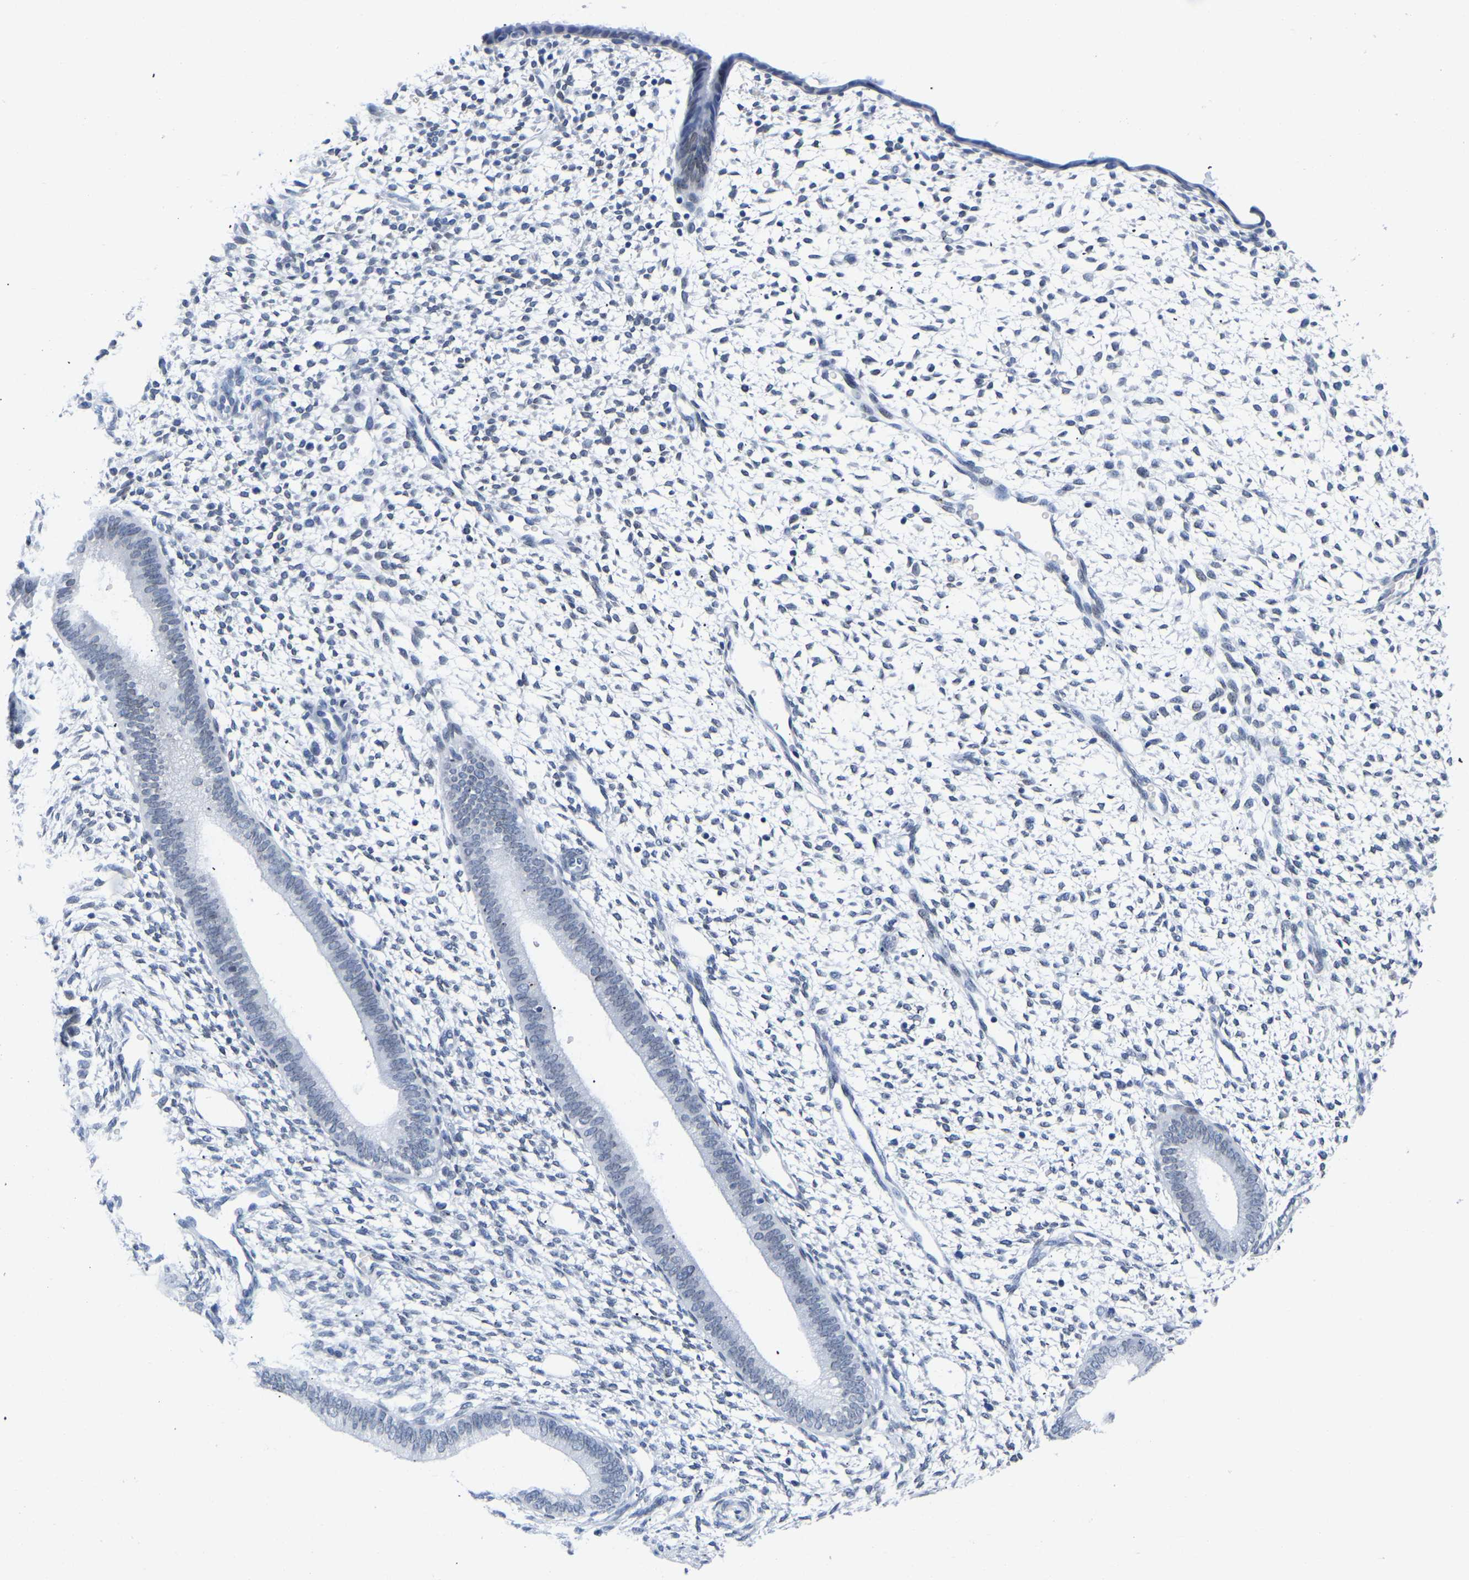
{"staining": {"intensity": "negative", "quantity": "none", "location": "none"}, "tissue": "endometrium", "cell_type": "Cells in endometrial stroma", "image_type": "normal", "snomed": [{"axis": "morphology", "description": "Normal tissue, NOS"}, {"axis": "topography", "description": "Endometrium"}], "caption": "An image of endometrium stained for a protein exhibits no brown staining in cells in endometrial stroma. Brightfield microscopy of immunohistochemistry stained with DAB (brown) and hematoxylin (blue), captured at high magnification.", "gene": "UPK3A", "patient": {"sex": "female", "age": 46}}